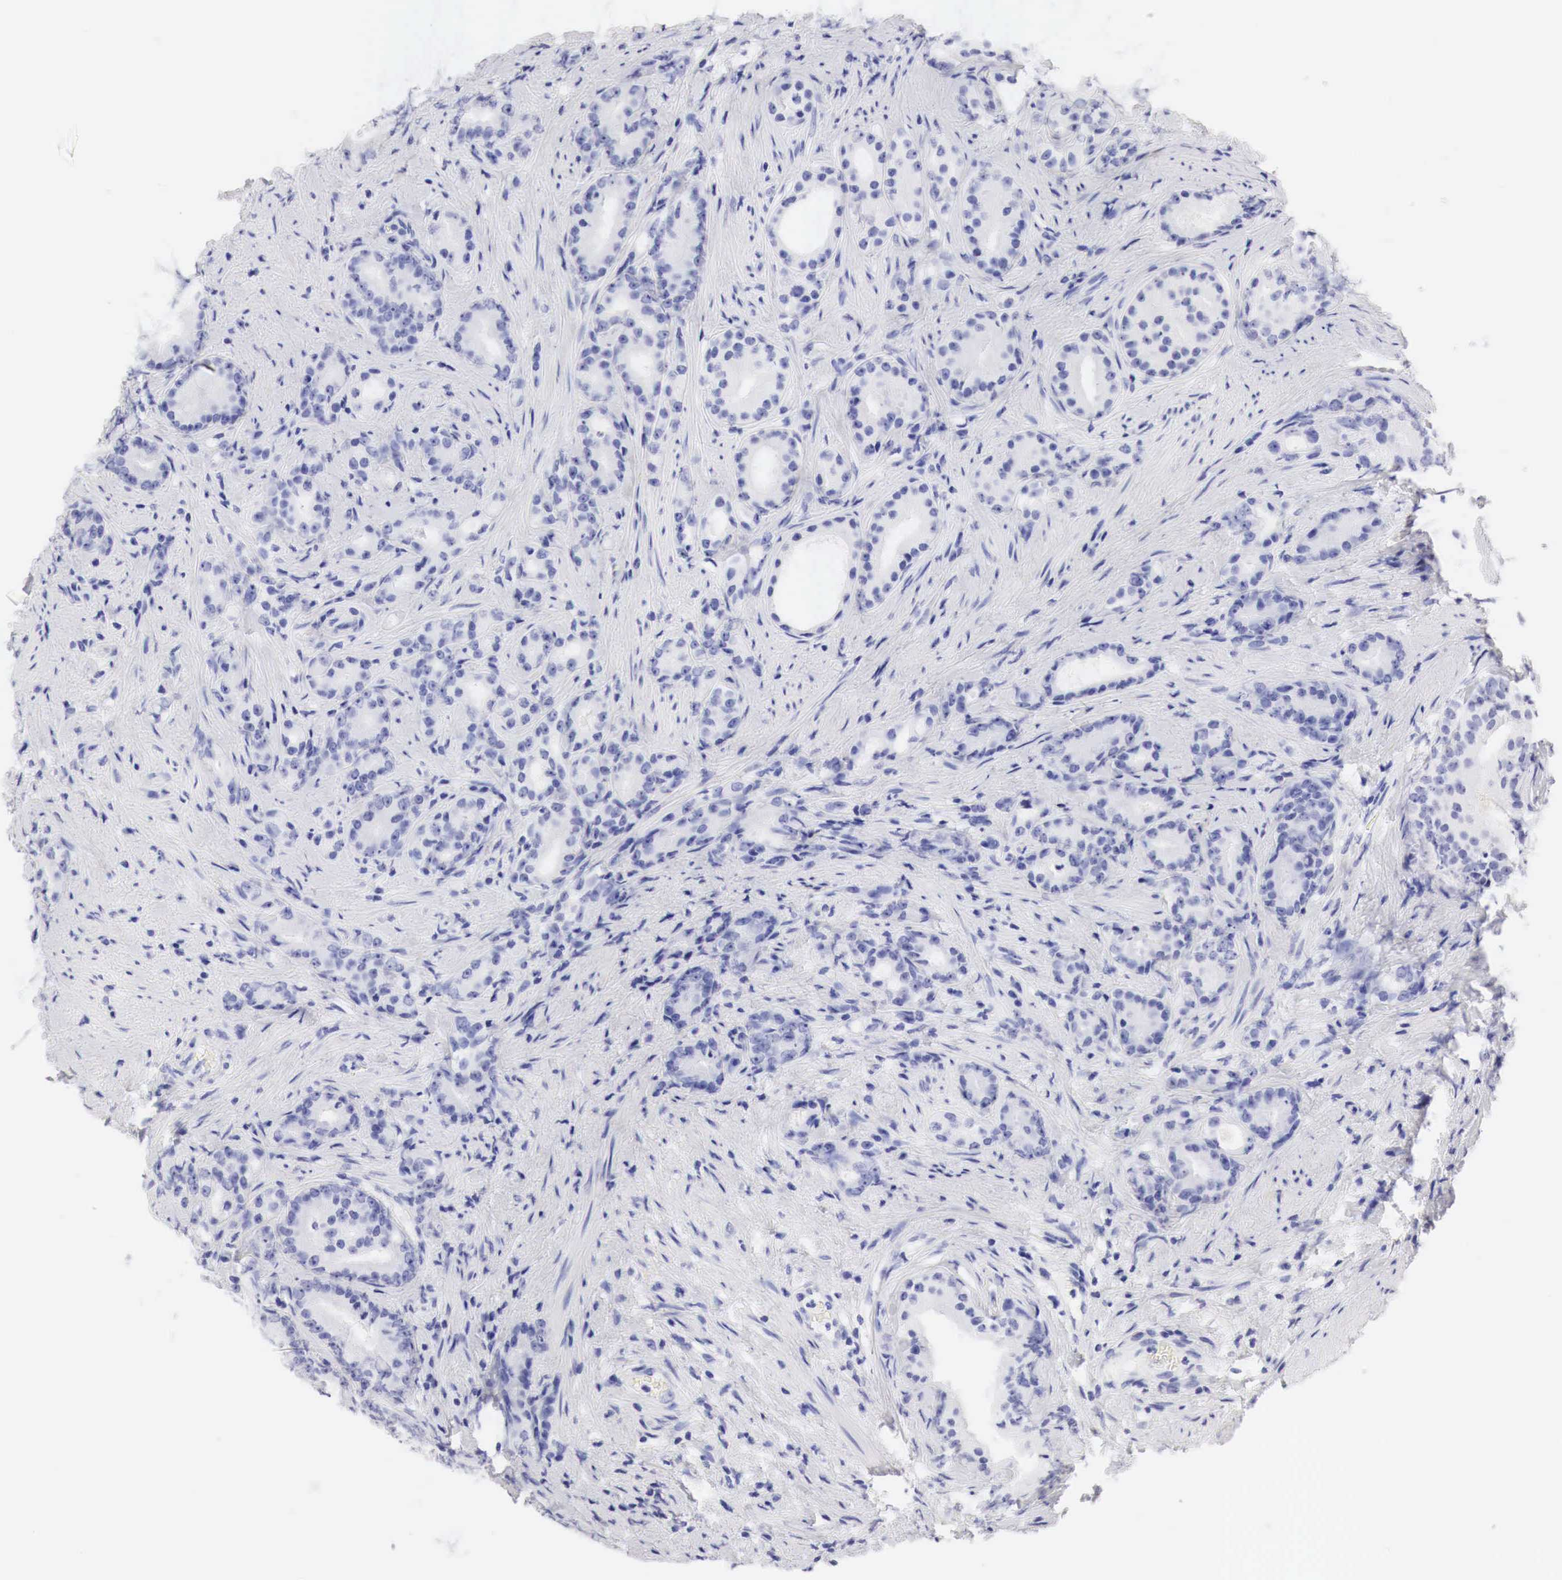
{"staining": {"intensity": "negative", "quantity": "none", "location": "none"}, "tissue": "prostate cancer", "cell_type": "Tumor cells", "image_type": "cancer", "snomed": [{"axis": "morphology", "description": "Adenocarcinoma, Medium grade"}, {"axis": "topography", "description": "Prostate"}], "caption": "This is a histopathology image of immunohistochemistry (IHC) staining of prostate cancer, which shows no positivity in tumor cells.", "gene": "TYR", "patient": {"sex": "male", "age": 59}}